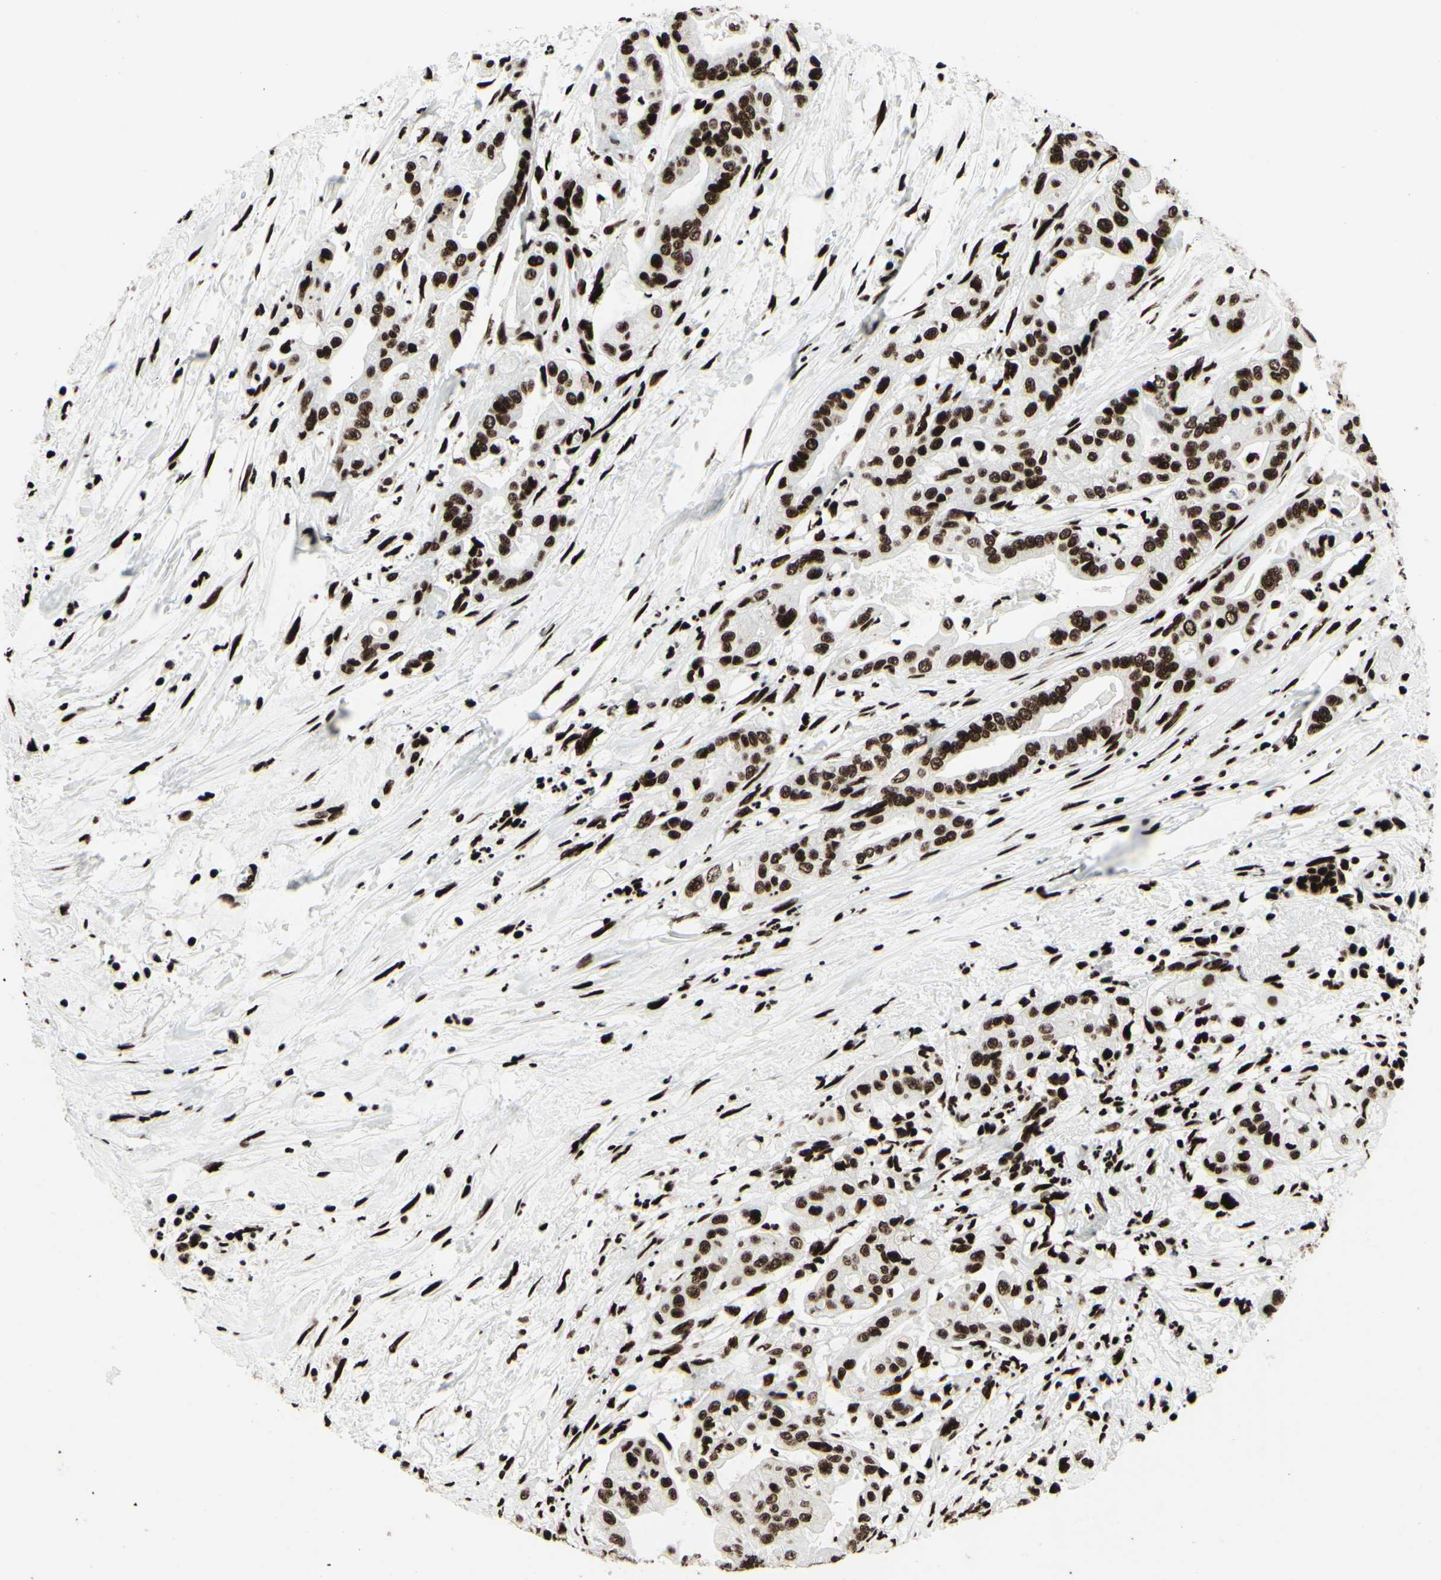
{"staining": {"intensity": "strong", "quantity": ">75%", "location": "nuclear"}, "tissue": "pancreatic cancer", "cell_type": "Tumor cells", "image_type": "cancer", "snomed": [{"axis": "morphology", "description": "Adenocarcinoma, NOS"}, {"axis": "topography", "description": "Pancreas"}], "caption": "Brown immunohistochemical staining in adenocarcinoma (pancreatic) reveals strong nuclear staining in approximately >75% of tumor cells.", "gene": "U2AF2", "patient": {"sex": "female", "age": 75}}